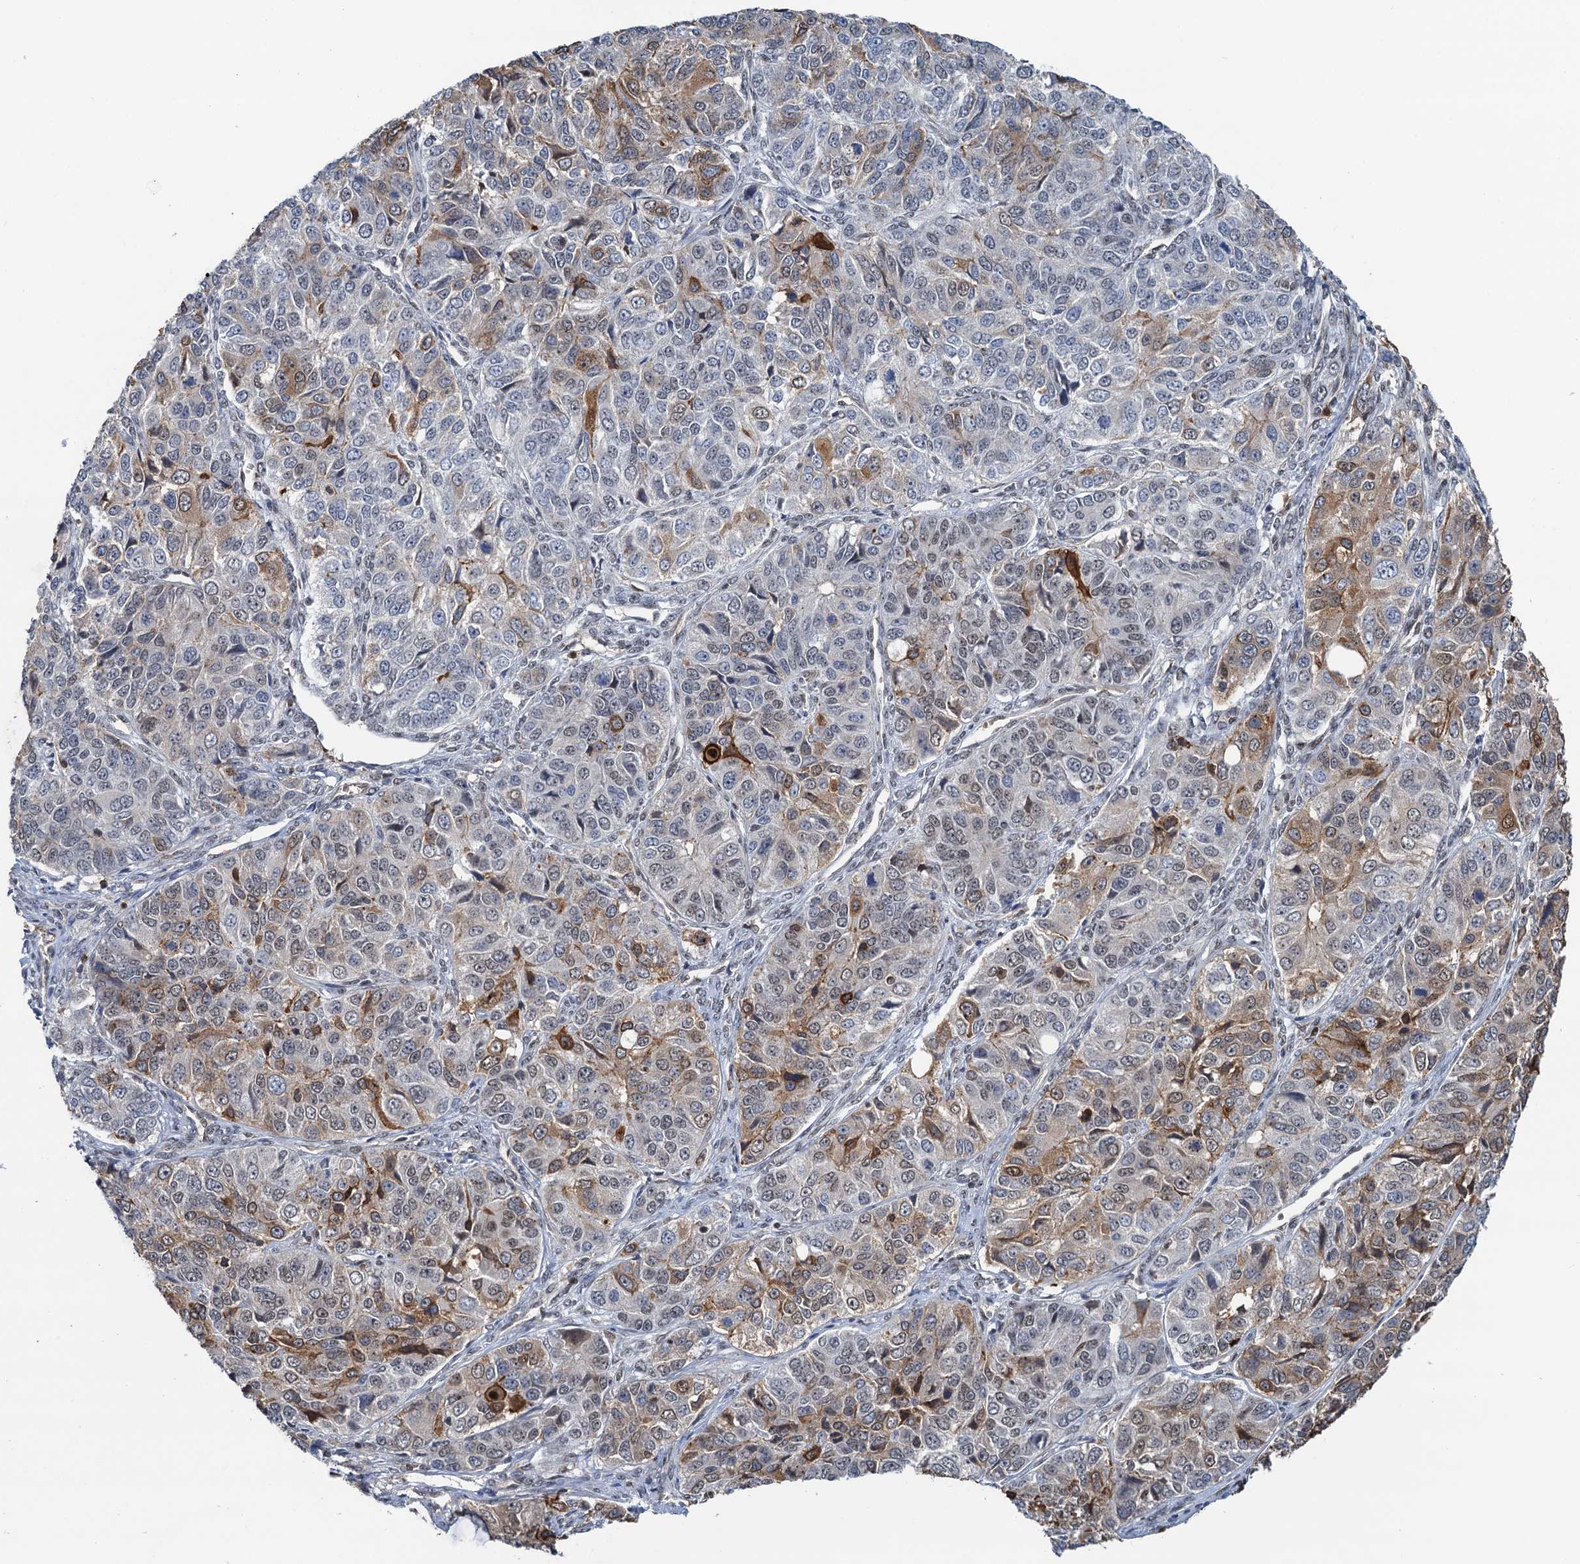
{"staining": {"intensity": "moderate", "quantity": "<25%", "location": "cytoplasmic/membranous,nuclear"}, "tissue": "ovarian cancer", "cell_type": "Tumor cells", "image_type": "cancer", "snomed": [{"axis": "morphology", "description": "Carcinoma, endometroid"}, {"axis": "topography", "description": "Ovary"}], "caption": "Immunohistochemistry photomicrograph of human endometroid carcinoma (ovarian) stained for a protein (brown), which displays low levels of moderate cytoplasmic/membranous and nuclear positivity in approximately <25% of tumor cells.", "gene": "ZNF609", "patient": {"sex": "female", "age": 51}}